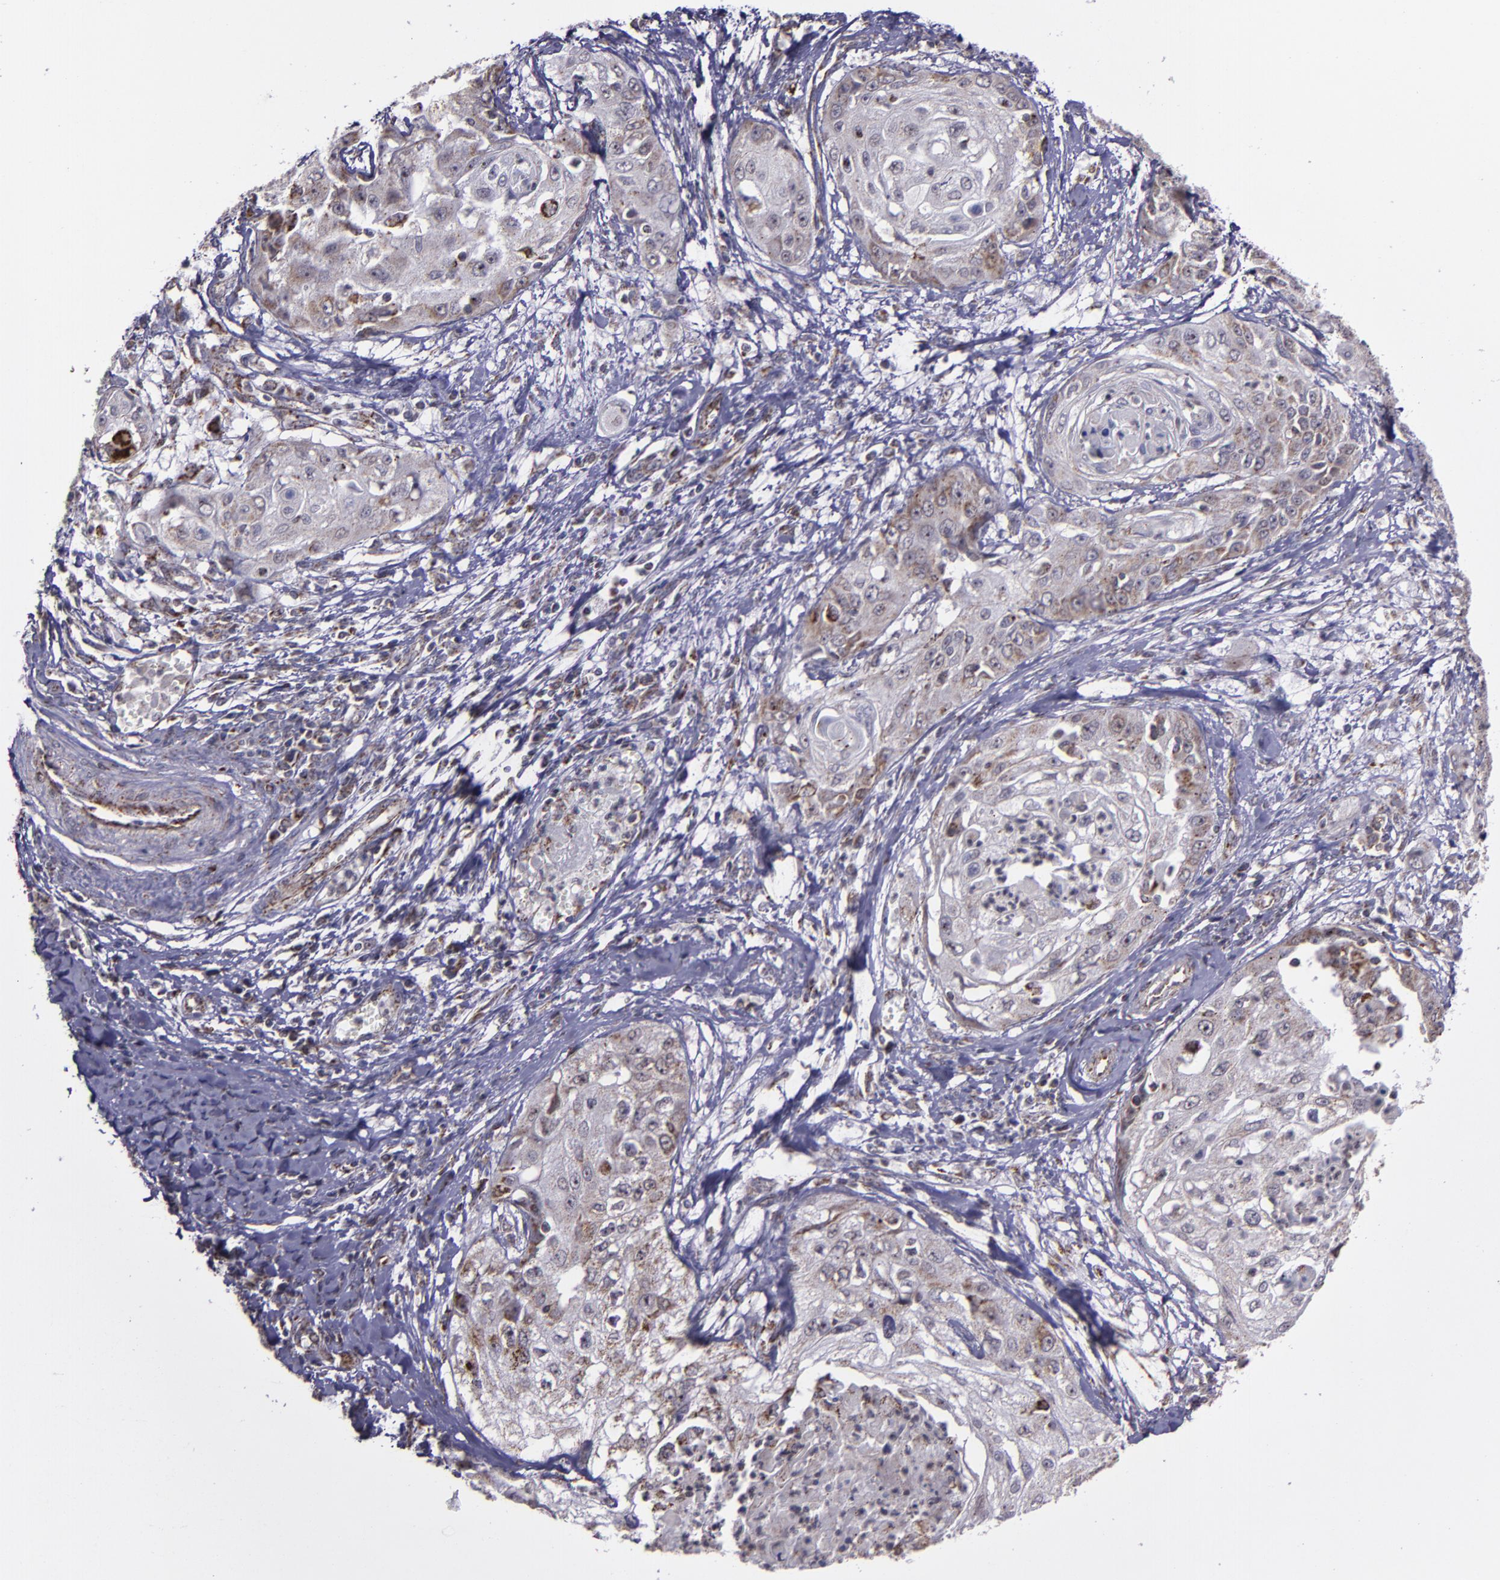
{"staining": {"intensity": "weak", "quantity": "<25%", "location": "cytoplasmic/membranous"}, "tissue": "cervical cancer", "cell_type": "Tumor cells", "image_type": "cancer", "snomed": [{"axis": "morphology", "description": "Squamous cell carcinoma, NOS"}, {"axis": "topography", "description": "Cervix"}], "caption": "DAB immunohistochemical staining of human cervical cancer (squamous cell carcinoma) shows no significant staining in tumor cells.", "gene": "LONP1", "patient": {"sex": "female", "age": 64}}